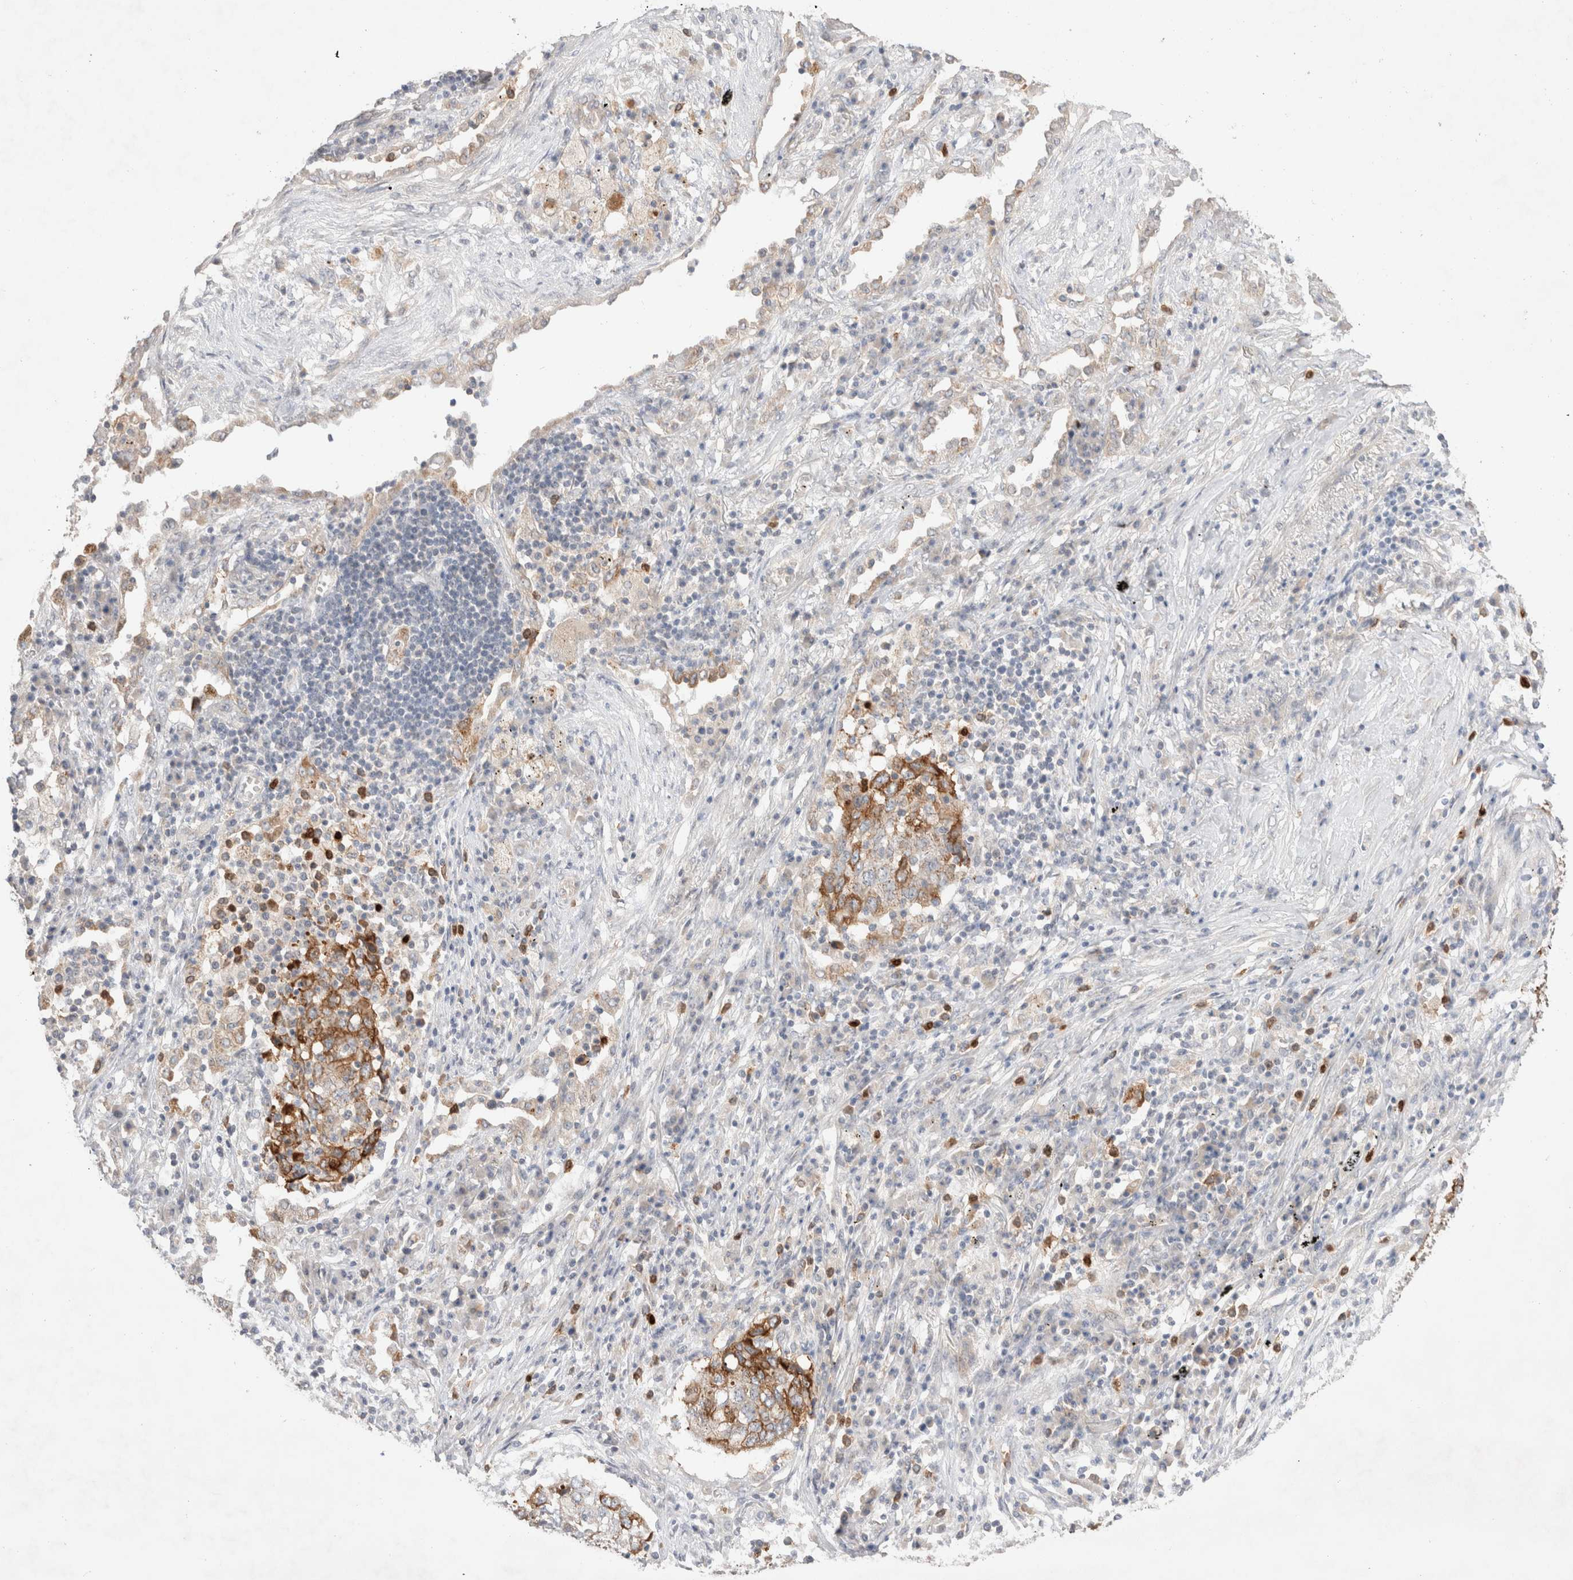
{"staining": {"intensity": "moderate", "quantity": "25%-75%", "location": "cytoplasmic/membranous"}, "tissue": "lung cancer", "cell_type": "Tumor cells", "image_type": "cancer", "snomed": [{"axis": "morphology", "description": "Squamous cell carcinoma, NOS"}, {"axis": "topography", "description": "Lung"}], "caption": "Immunohistochemical staining of human lung cancer shows moderate cytoplasmic/membranous protein expression in approximately 25%-75% of tumor cells. (DAB (3,3'-diaminobenzidine) = brown stain, brightfield microscopy at high magnification).", "gene": "TRIM41", "patient": {"sex": "female", "age": 63}}